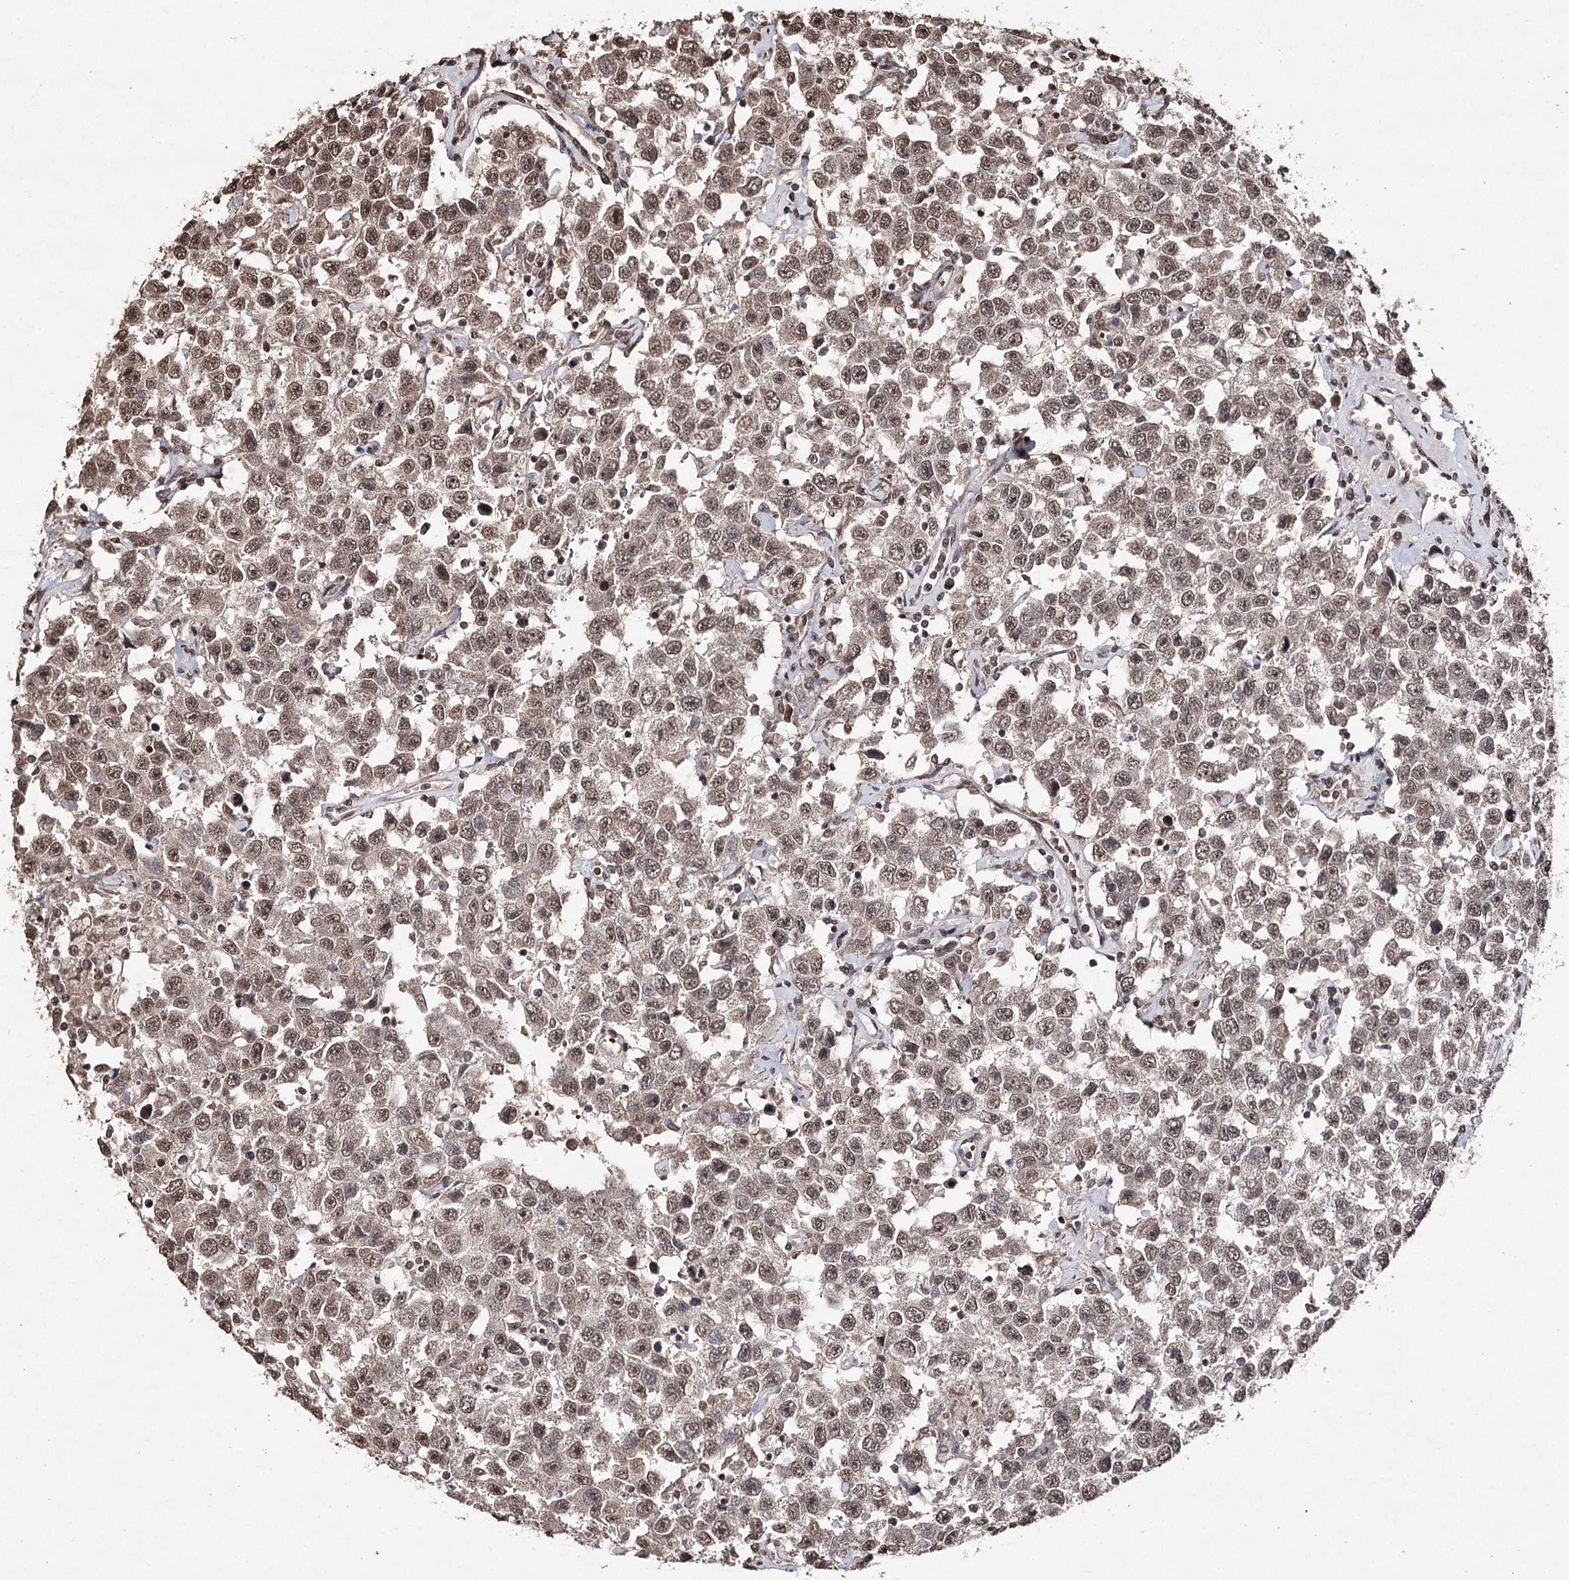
{"staining": {"intensity": "weak", "quantity": ">75%", "location": "nuclear"}, "tissue": "testis cancer", "cell_type": "Tumor cells", "image_type": "cancer", "snomed": [{"axis": "morphology", "description": "Seminoma, NOS"}, {"axis": "topography", "description": "Testis"}], "caption": "Human testis cancer (seminoma) stained for a protein (brown) demonstrates weak nuclear positive staining in about >75% of tumor cells.", "gene": "ATG14", "patient": {"sex": "male", "age": 41}}